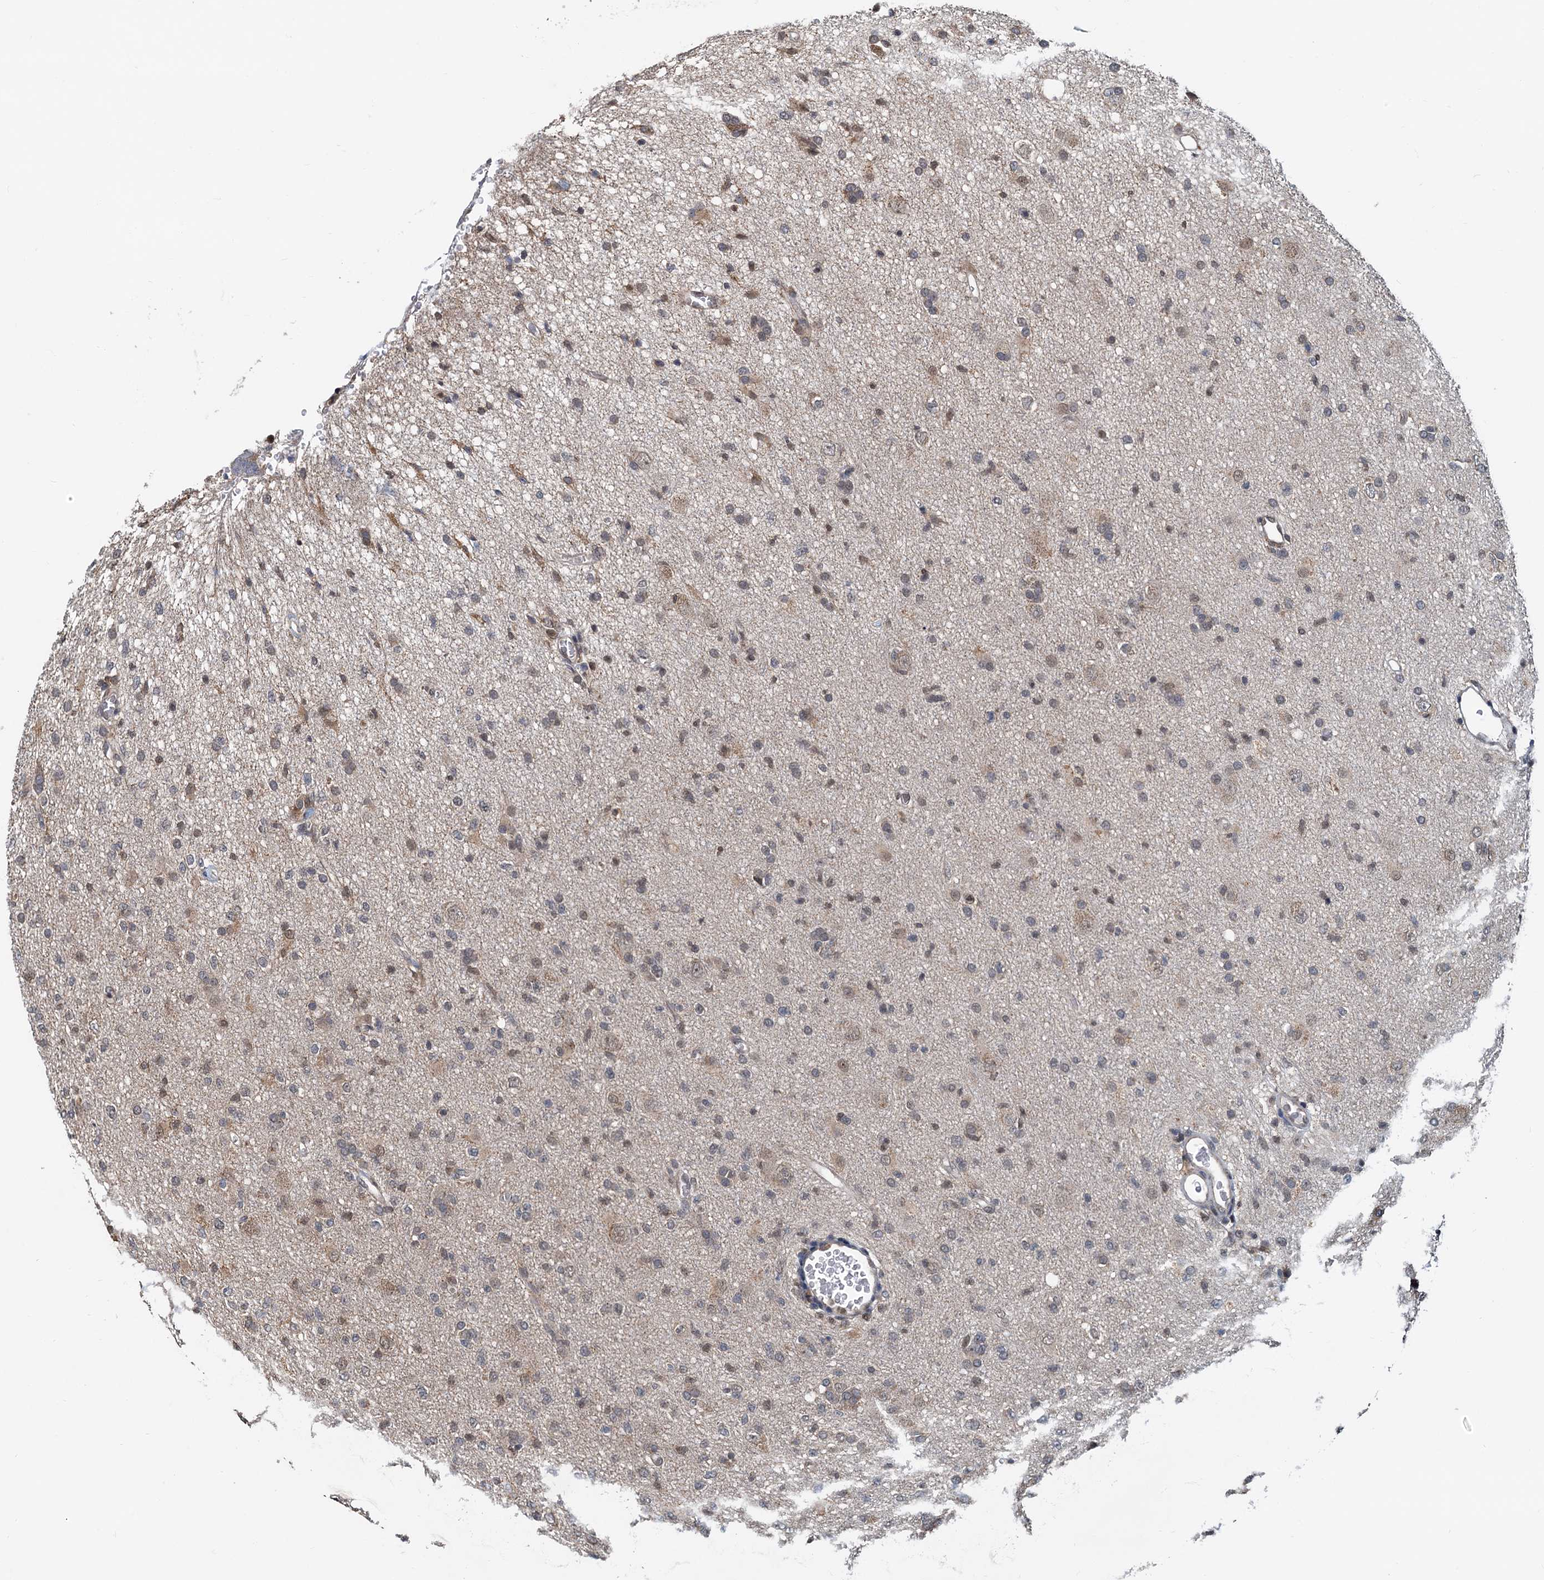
{"staining": {"intensity": "weak", "quantity": "25%-75%", "location": "nuclear"}, "tissue": "glioma", "cell_type": "Tumor cells", "image_type": "cancer", "snomed": [{"axis": "morphology", "description": "Glioma, malignant, High grade"}, {"axis": "topography", "description": "Brain"}], "caption": "Protein analysis of glioma tissue displays weak nuclear positivity in approximately 25%-75% of tumor cells.", "gene": "MCMBP", "patient": {"sex": "female", "age": 57}}